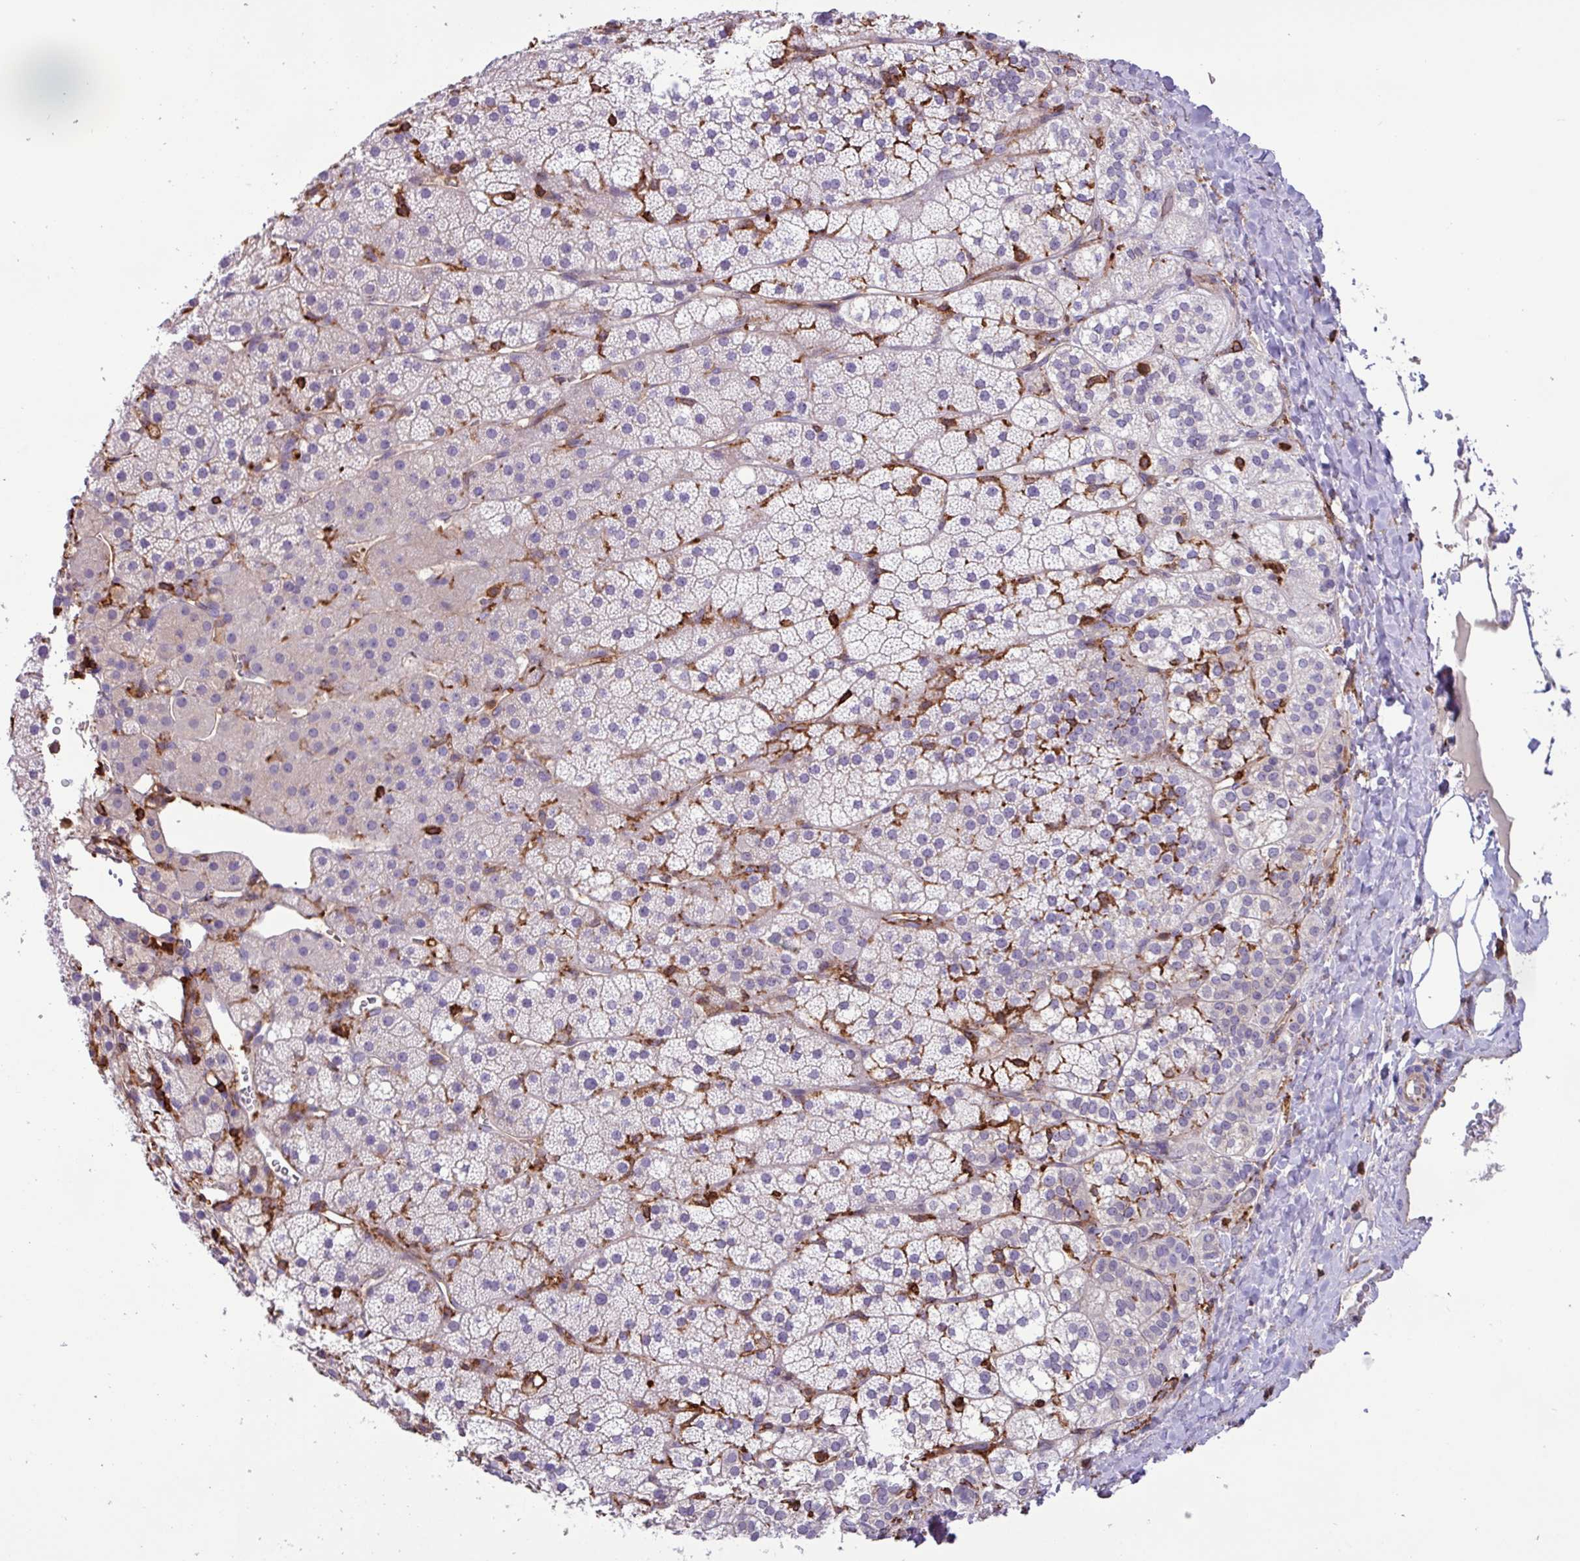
{"staining": {"intensity": "negative", "quantity": "none", "location": "none"}, "tissue": "adrenal gland", "cell_type": "Glandular cells", "image_type": "normal", "snomed": [{"axis": "morphology", "description": "Normal tissue, NOS"}, {"axis": "topography", "description": "Adrenal gland"}], "caption": "Immunohistochemistry of benign human adrenal gland reveals no positivity in glandular cells.", "gene": "PPP1R18", "patient": {"sex": "male", "age": 53}}